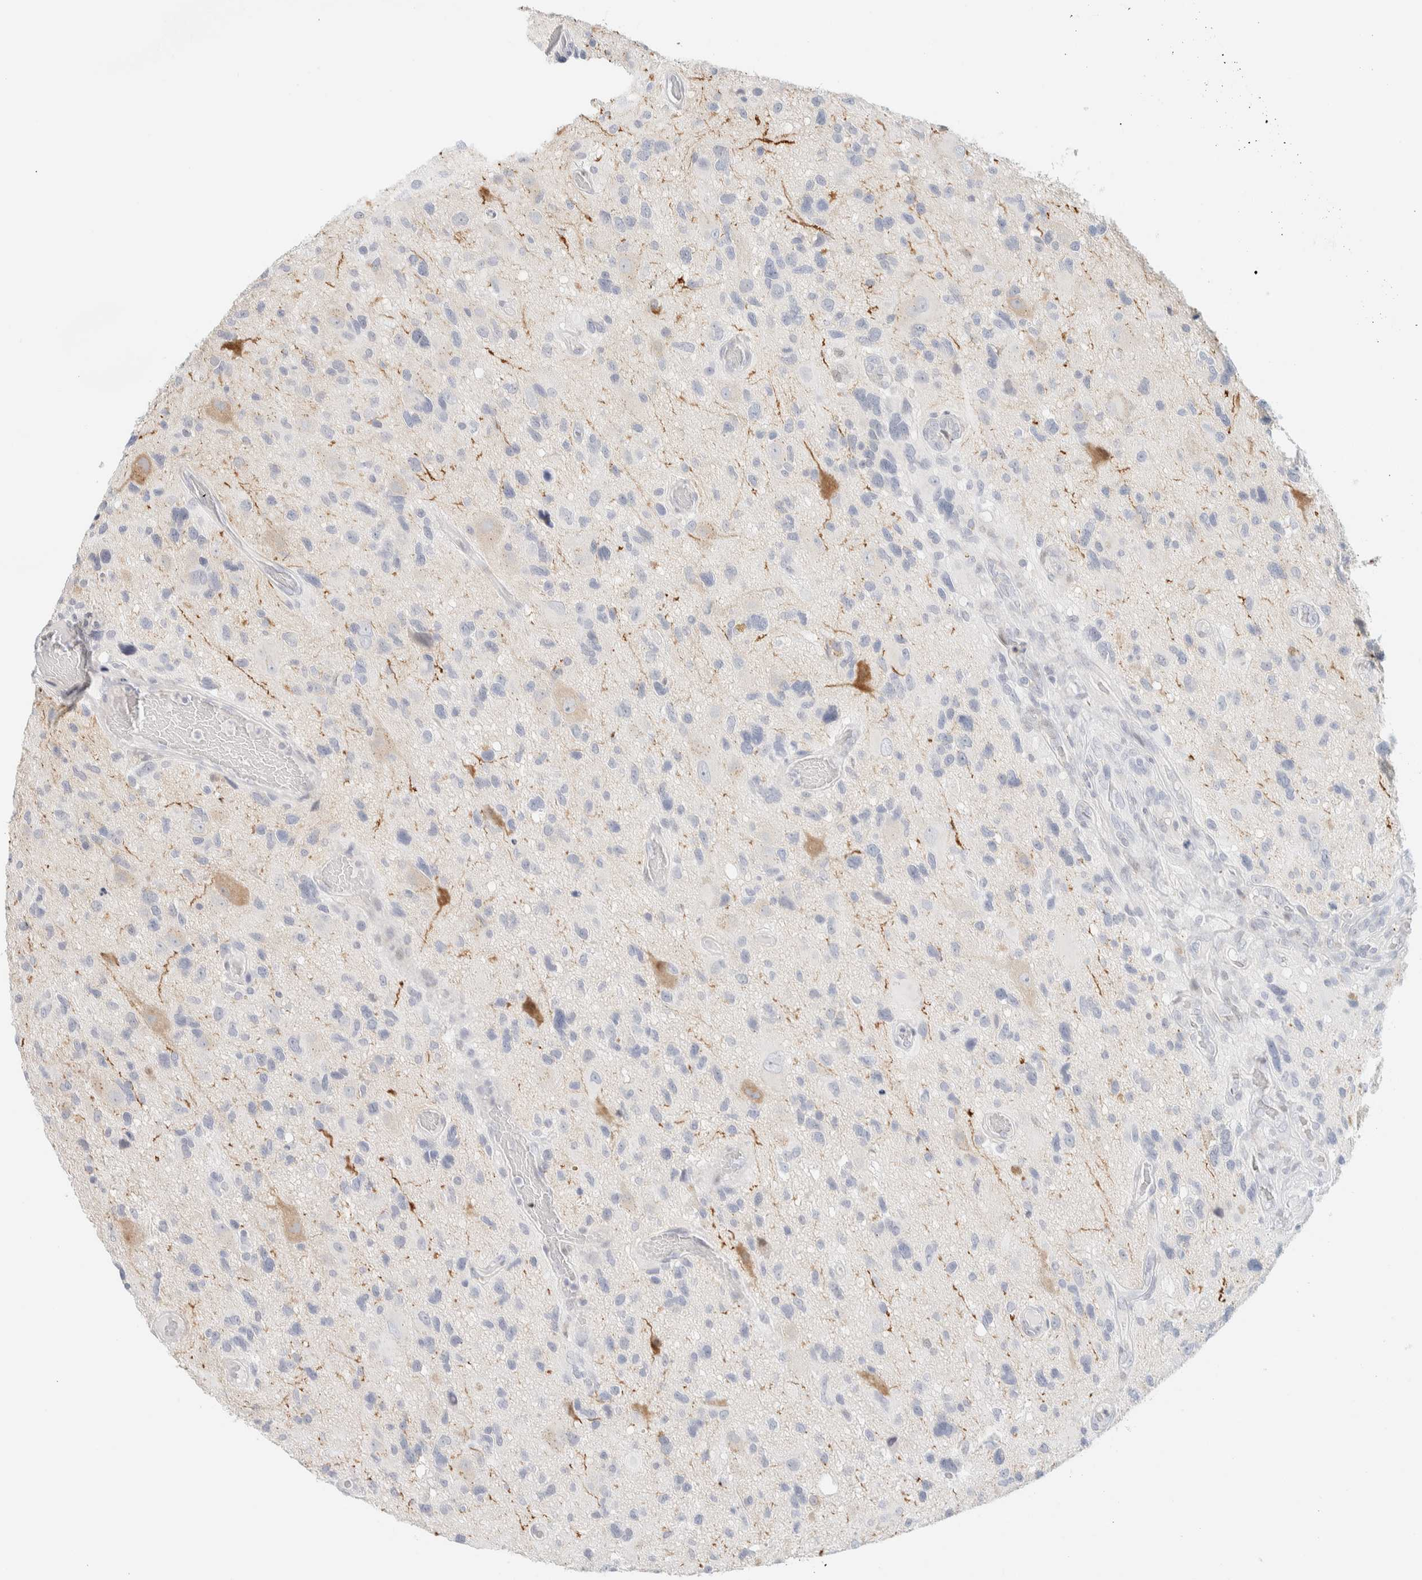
{"staining": {"intensity": "negative", "quantity": "none", "location": "none"}, "tissue": "glioma", "cell_type": "Tumor cells", "image_type": "cancer", "snomed": [{"axis": "morphology", "description": "Glioma, malignant, High grade"}, {"axis": "topography", "description": "Brain"}], "caption": "Immunohistochemistry micrograph of neoplastic tissue: human malignant glioma (high-grade) stained with DAB (3,3'-diaminobenzidine) exhibits no significant protein staining in tumor cells.", "gene": "SPNS3", "patient": {"sex": "male", "age": 33}}